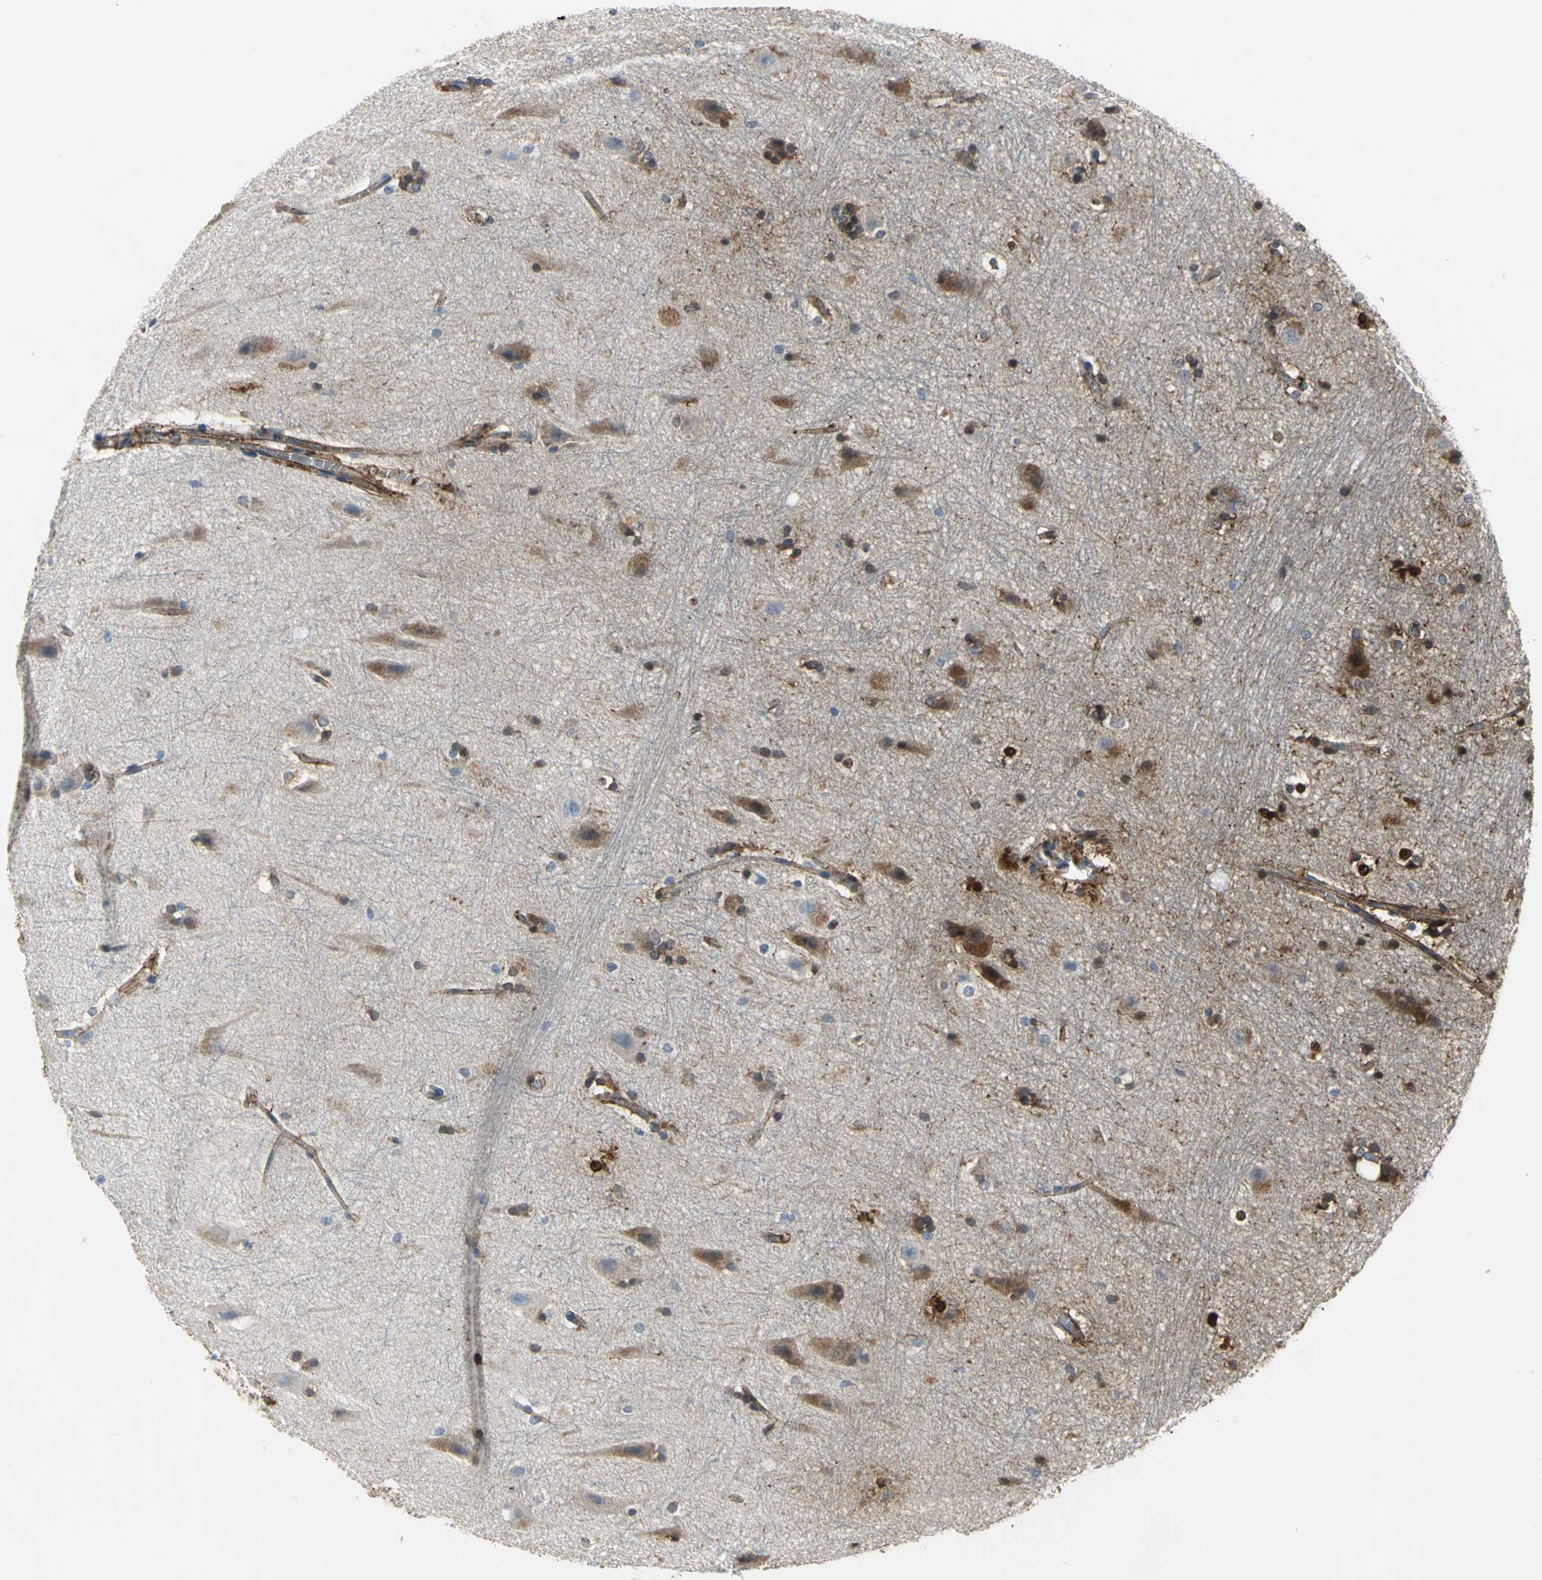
{"staining": {"intensity": "strong", "quantity": "25%-75%", "location": "cytoplasmic/membranous,nuclear"}, "tissue": "hippocampus", "cell_type": "Glial cells", "image_type": "normal", "snomed": [{"axis": "morphology", "description": "Normal tissue, NOS"}, {"axis": "topography", "description": "Hippocampus"}], "caption": "Brown immunohistochemical staining in benign hippocampus demonstrates strong cytoplasmic/membranous,nuclear staining in about 25%-75% of glial cells.", "gene": "ENSG00000285130", "patient": {"sex": "female", "age": 19}}